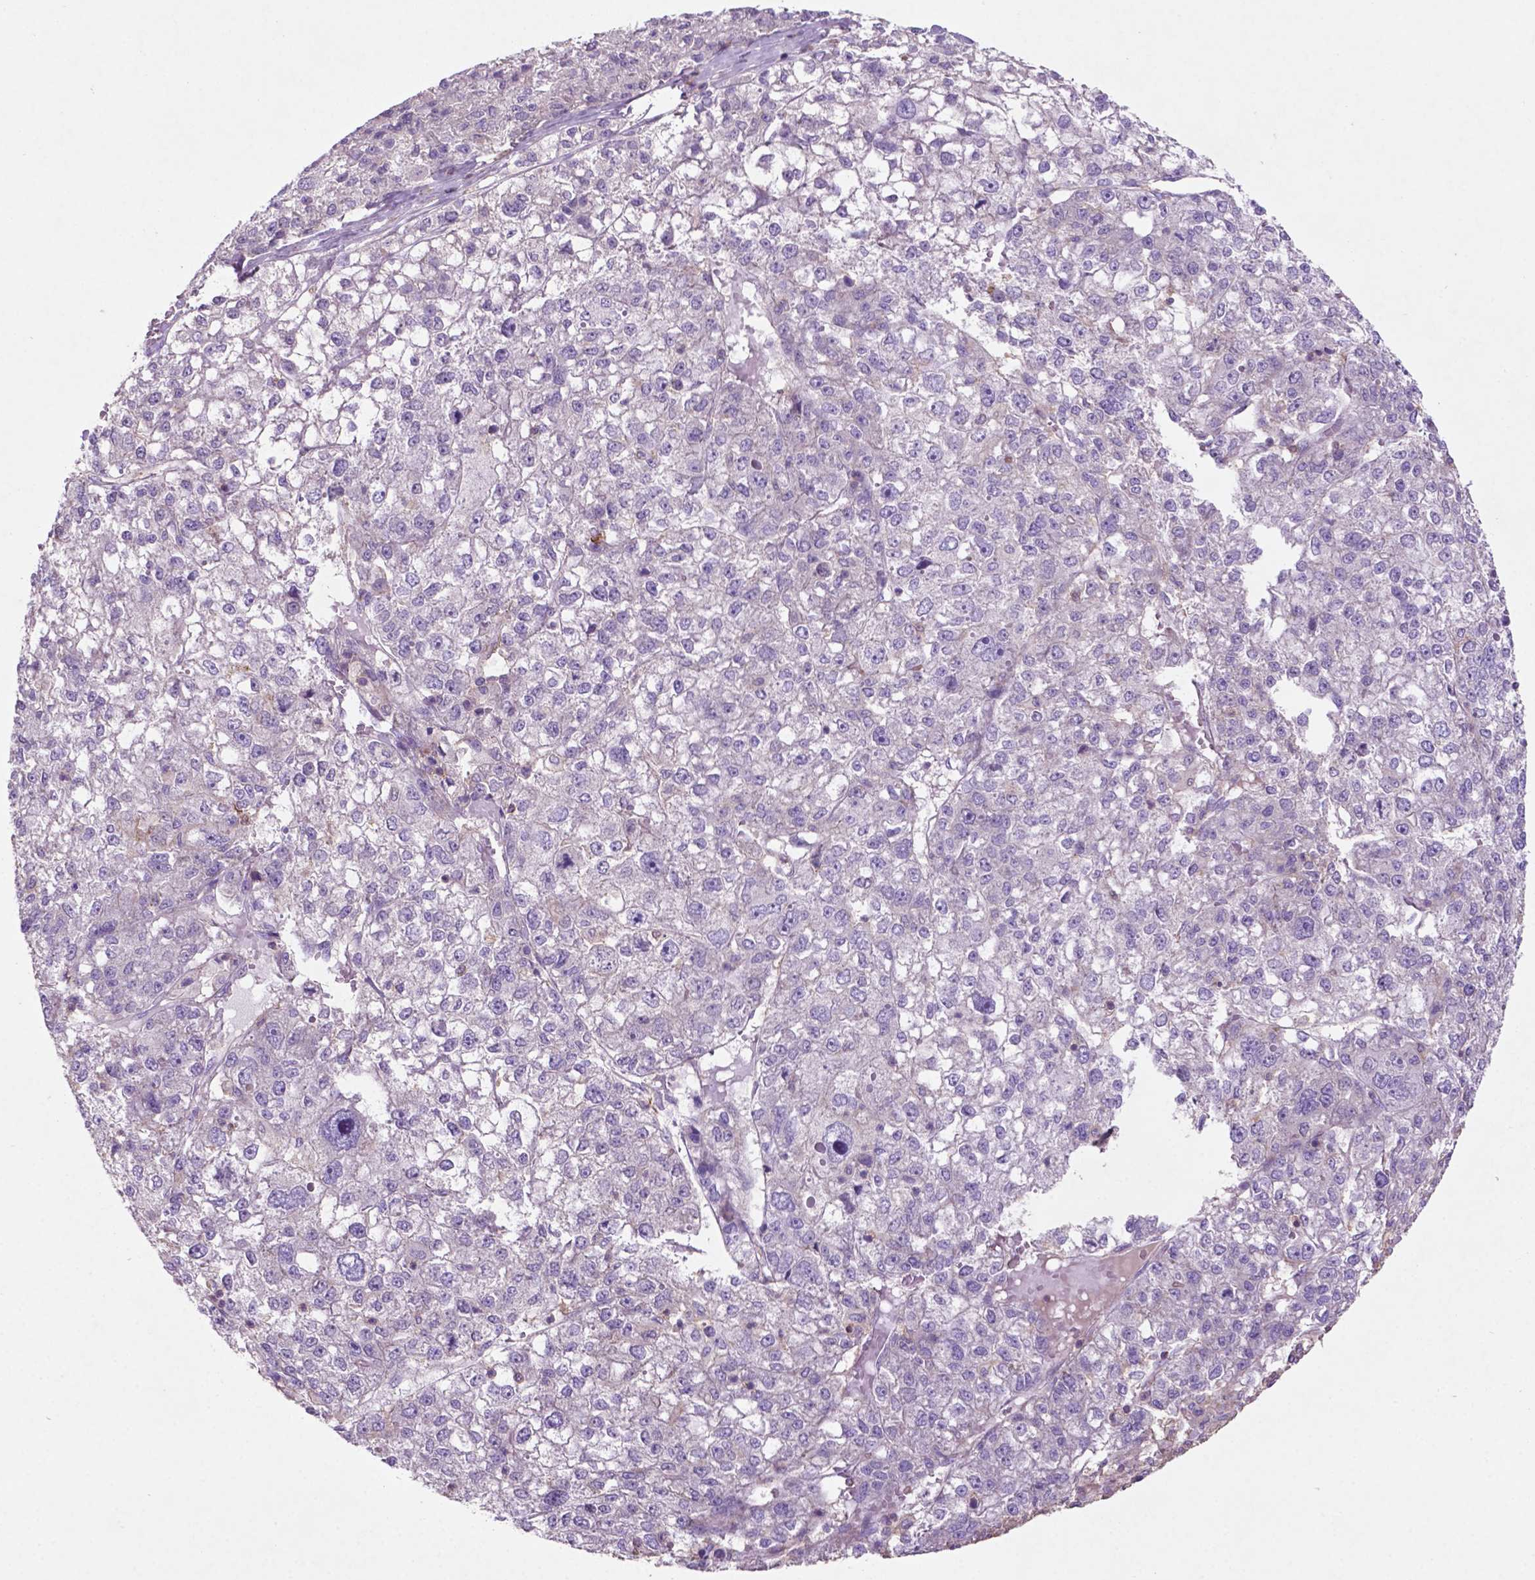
{"staining": {"intensity": "negative", "quantity": "none", "location": "none"}, "tissue": "liver cancer", "cell_type": "Tumor cells", "image_type": "cancer", "snomed": [{"axis": "morphology", "description": "Carcinoma, Hepatocellular, NOS"}, {"axis": "topography", "description": "Liver"}], "caption": "Protein analysis of liver cancer (hepatocellular carcinoma) shows no significant staining in tumor cells.", "gene": "BMP4", "patient": {"sex": "male", "age": 56}}